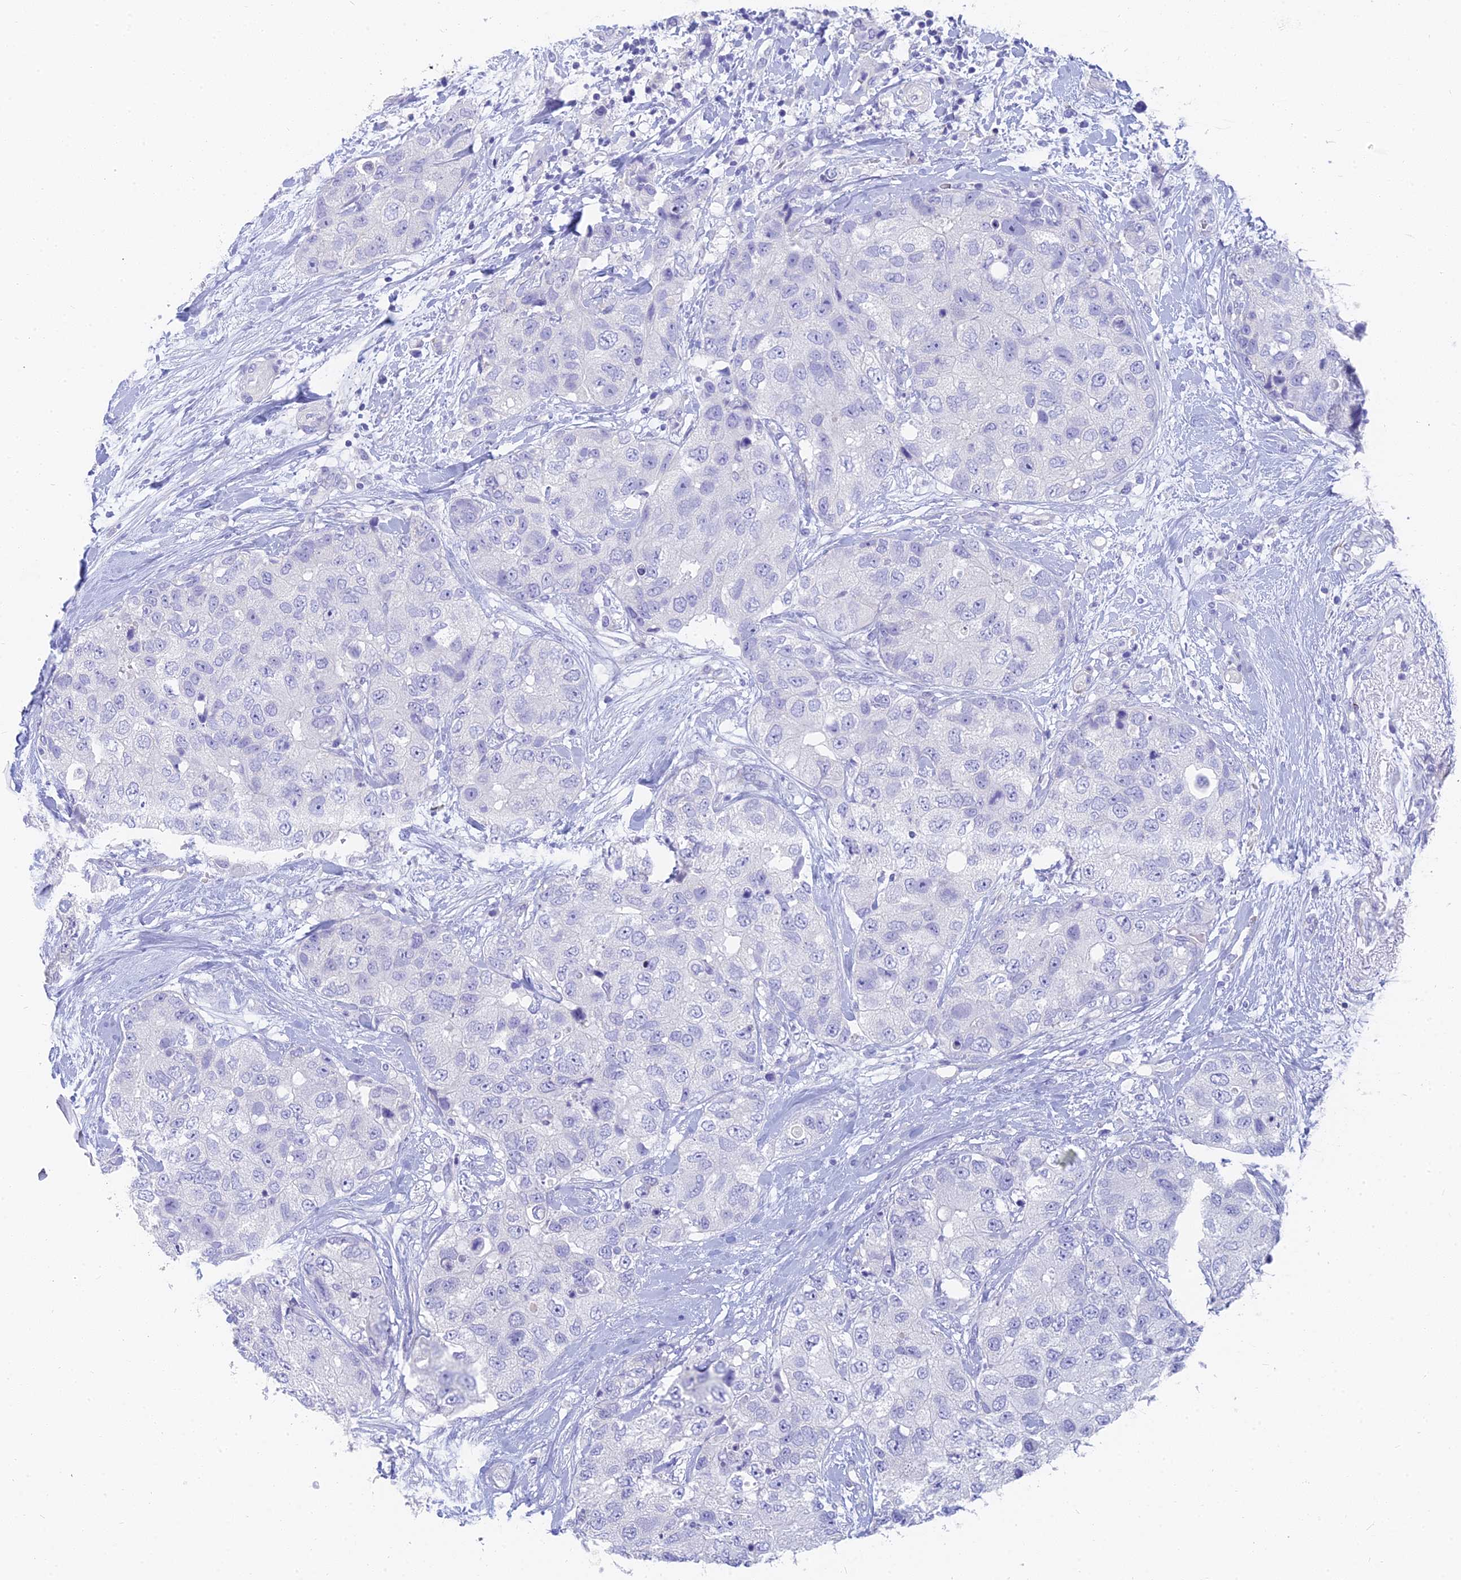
{"staining": {"intensity": "negative", "quantity": "none", "location": "none"}, "tissue": "breast cancer", "cell_type": "Tumor cells", "image_type": "cancer", "snomed": [{"axis": "morphology", "description": "Duct carcinoma"}, {"axis": "topography", "description": "Breast"}], "caption": "An immunohistochemistry (IHC) image of invasive ductal carcinoma (breast) is shown. There is no staining in tumor cells of invasive ductal carcinoma (breast). (DAB (3,3'-diaminobenzidine) IHC visualized using brightfield microscopy, high magnification).", "gene": "SLC36A2", "patient": {"sex": "female", "age": 62}}